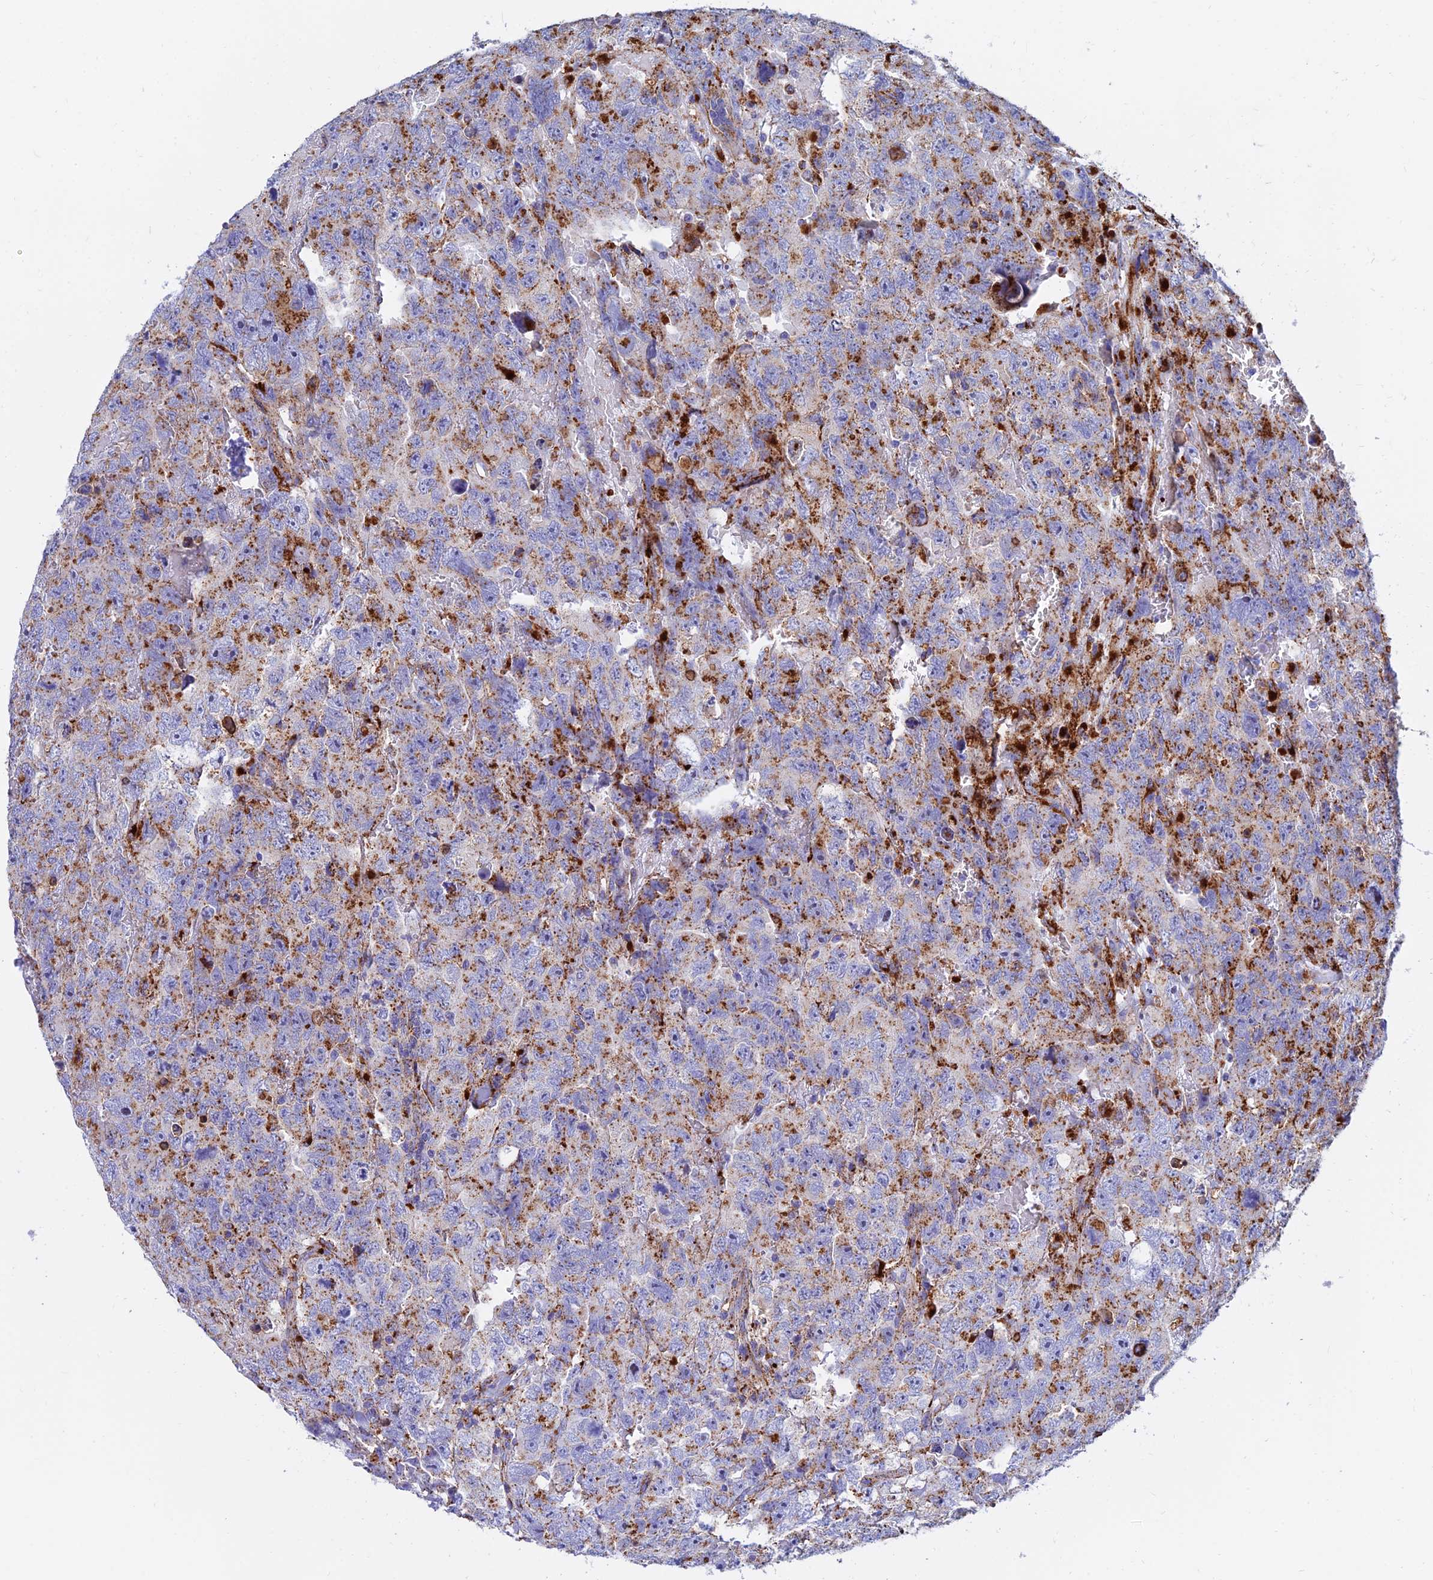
{"staining": {"intensity": "moderate", "quantity": "25%-75%", "location": "cytoplasmic/membranous"}, "tissue": "testis cancer", "cell_type": "Tumor cells", "image_type": "cancer", "snomed": [{"axis": "morphology", "description": "Carcinoma, Embryonal, NOS"}, {"axis": "topography", "description": "Testis"}], "caption": "Immunohistochemical staining of testis cancer (embryonal carcinoma) exhibits moderate cytoplasmic/membranous protein expression in approximately 25%-75% of tumor cells. (brown staining indicates protein expression, while blue staining denotes nuclei).", "gene": "SPNS1", "patient": {"sex": "male", "age": 45}}